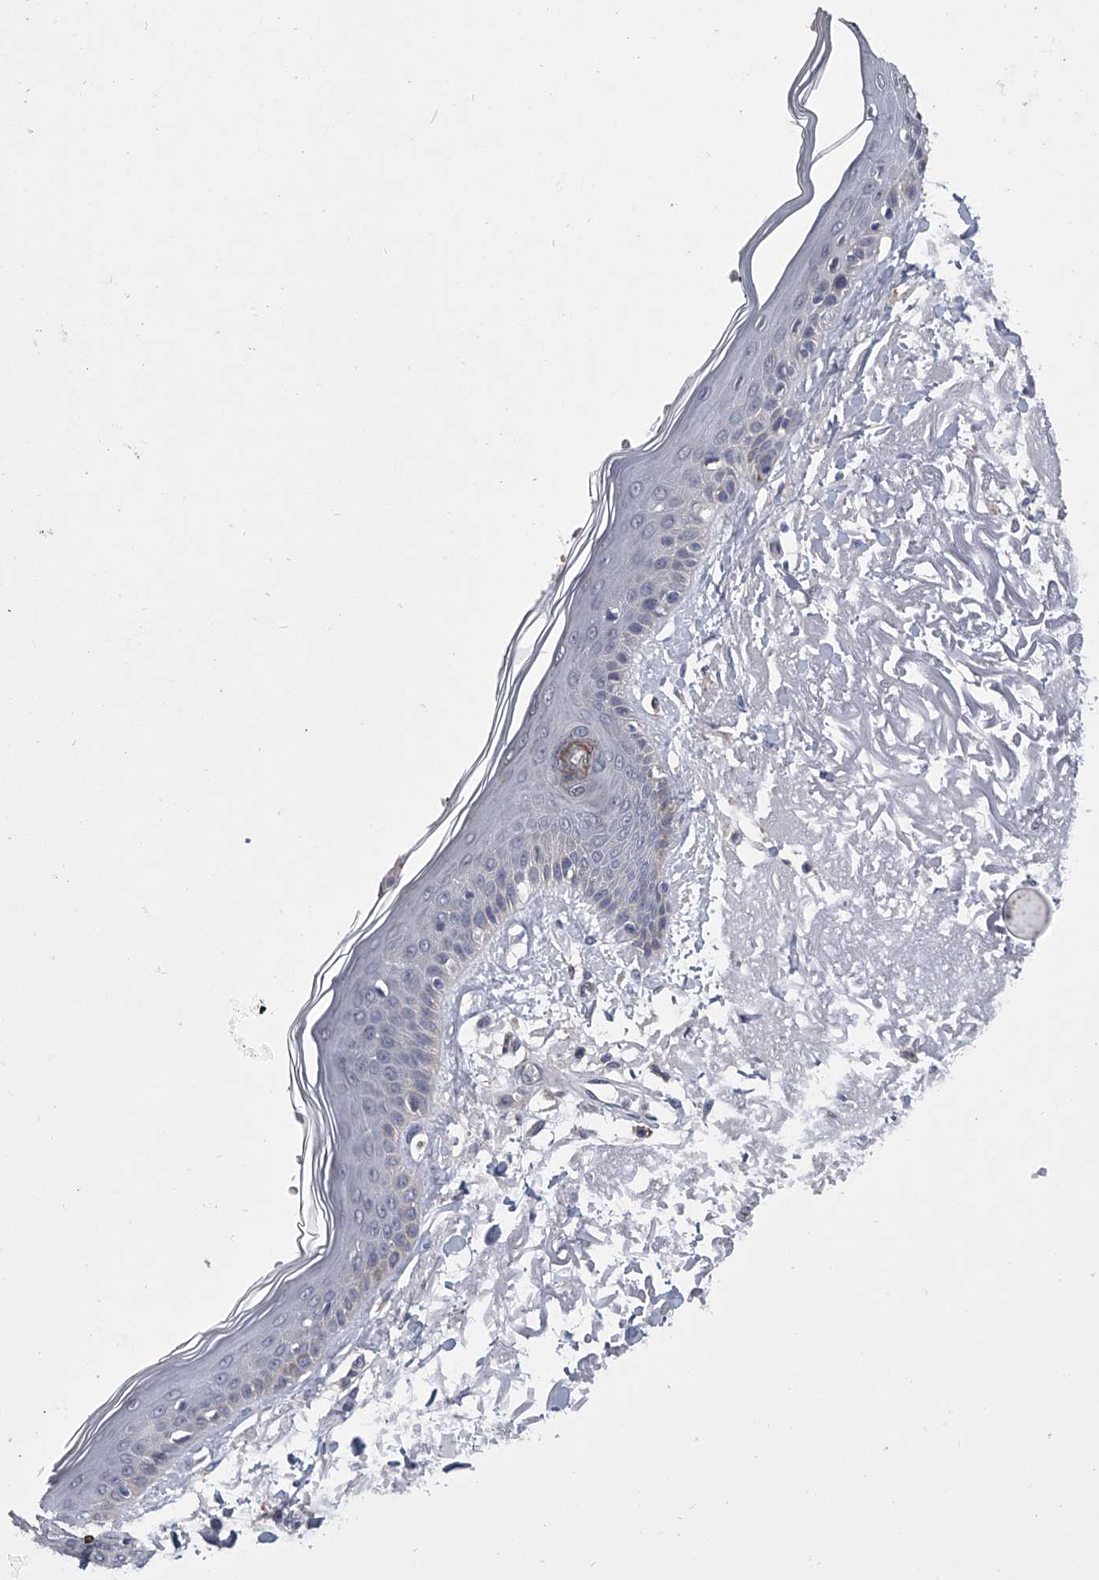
{"staining": {"intensity": "weak", "quantity": "25%-75%", "location": "cytoplasmic/membranous"}, "tissue": "skin", "cell_type": "Fibroblasts", "image_type": "normal", "snomed": [{"axis": "morphology", "description": "Normal tissue, NOS"}, {"axis": "topography", "description": "Skin"}, {"axis": "topography", "description": "Skeletal muscle"}], "caption": "Normal skin shows weak cytoplasmic/membranous staining in approximately 25%-75% of fibroblasts, visualized by immunohistochemistry.", "gene": "MAP4K3", "patient": {"sex": "male", "age": 83}}